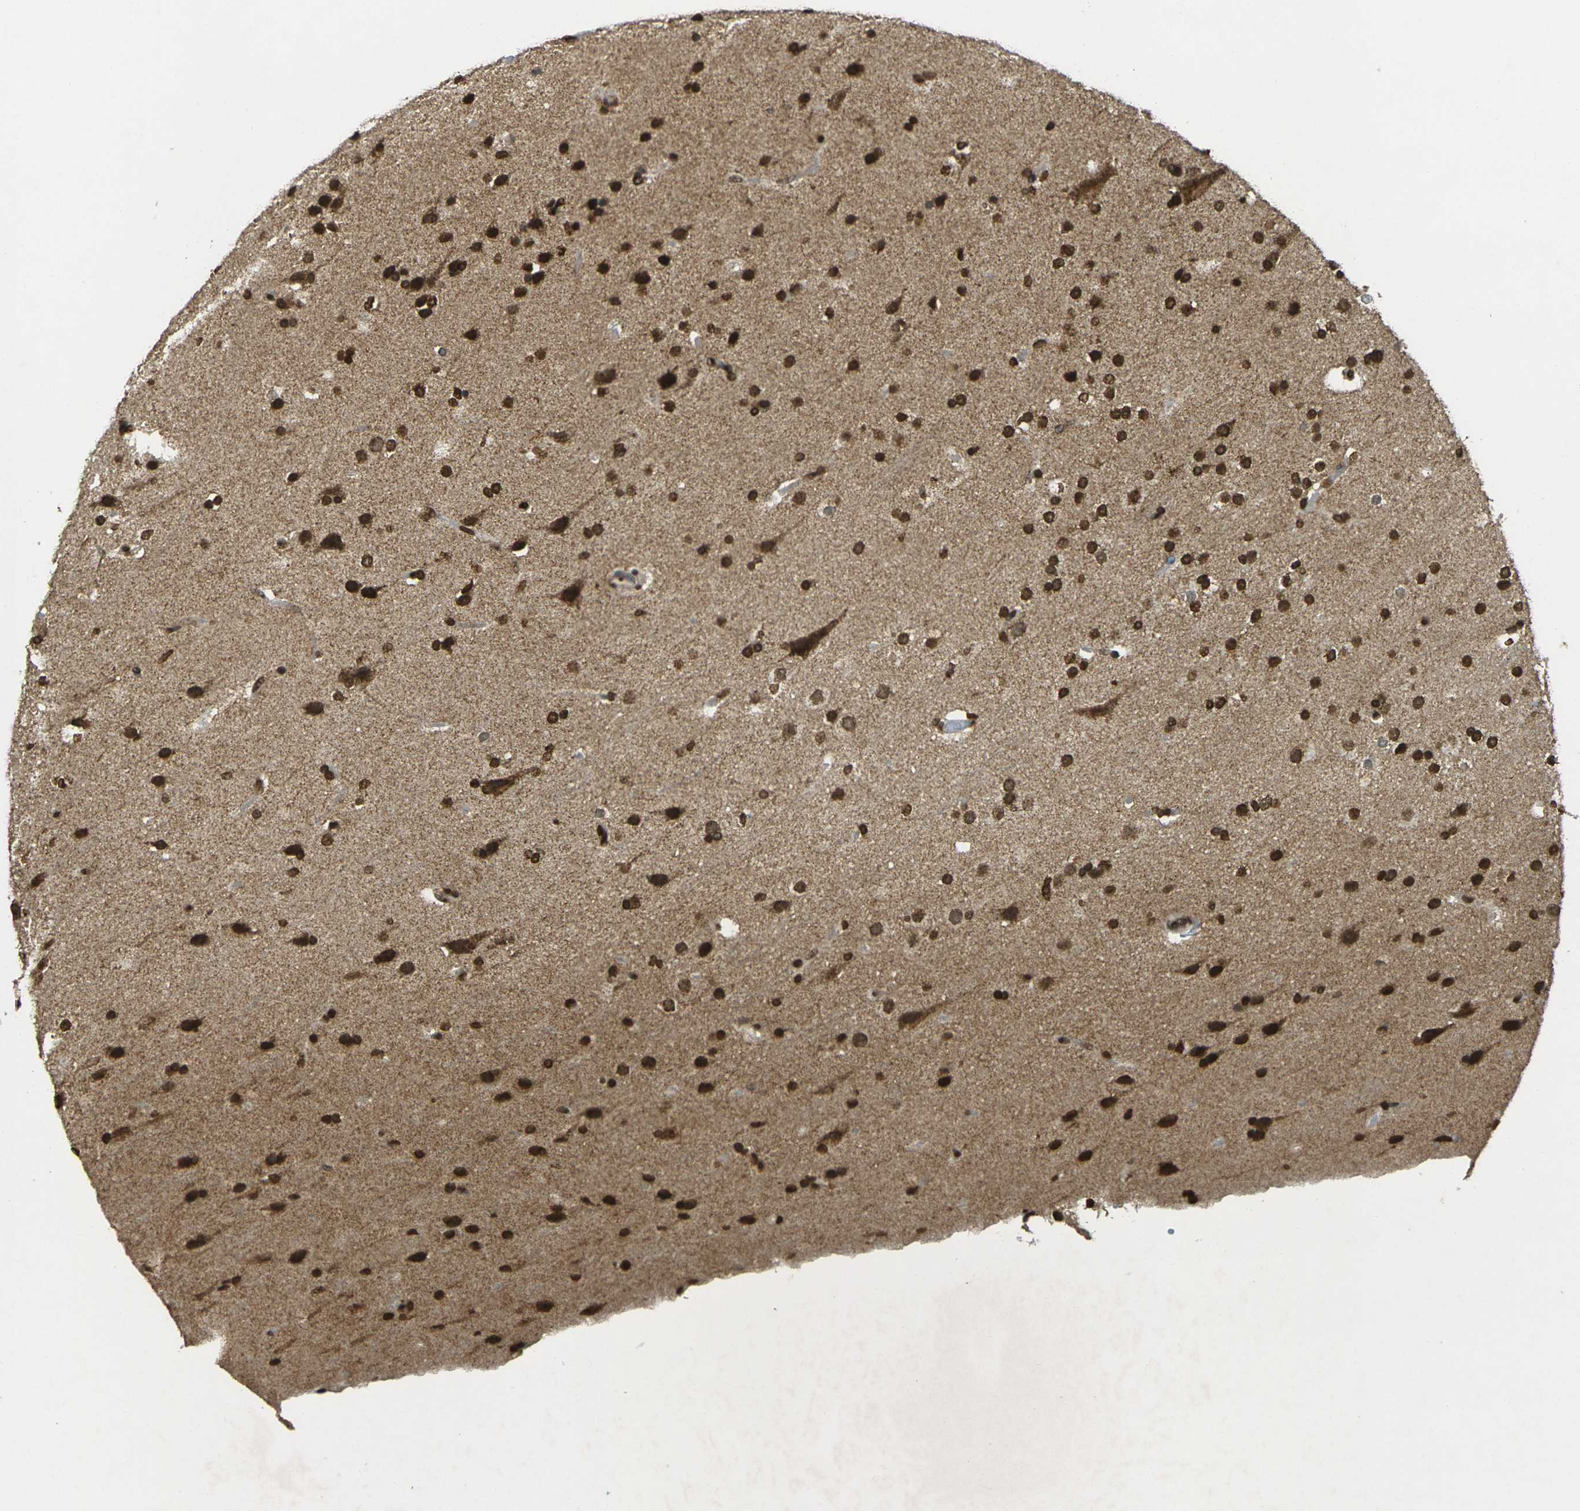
{"staining": {"intensity": "strong", "quantity": ">75%", "location": "nuclear"}, "tissue": "glioma", "cell_type": "Tumor cells", "image_type": "cancer", "snomed": [{"axis": "morphology", "description": "Glioma, malignant, Low grade"}, {"axis": "topography", "description": "Cerebral cortex"}], "caption": "IHC image of human low-grade glioma (malignant) stained for a protein (brown), which shows high levels of strong nuclear positivity in about >75% of tumor cells.", "gene": "NEUROG2", "patient": {"sex": "female", "age": 47}}